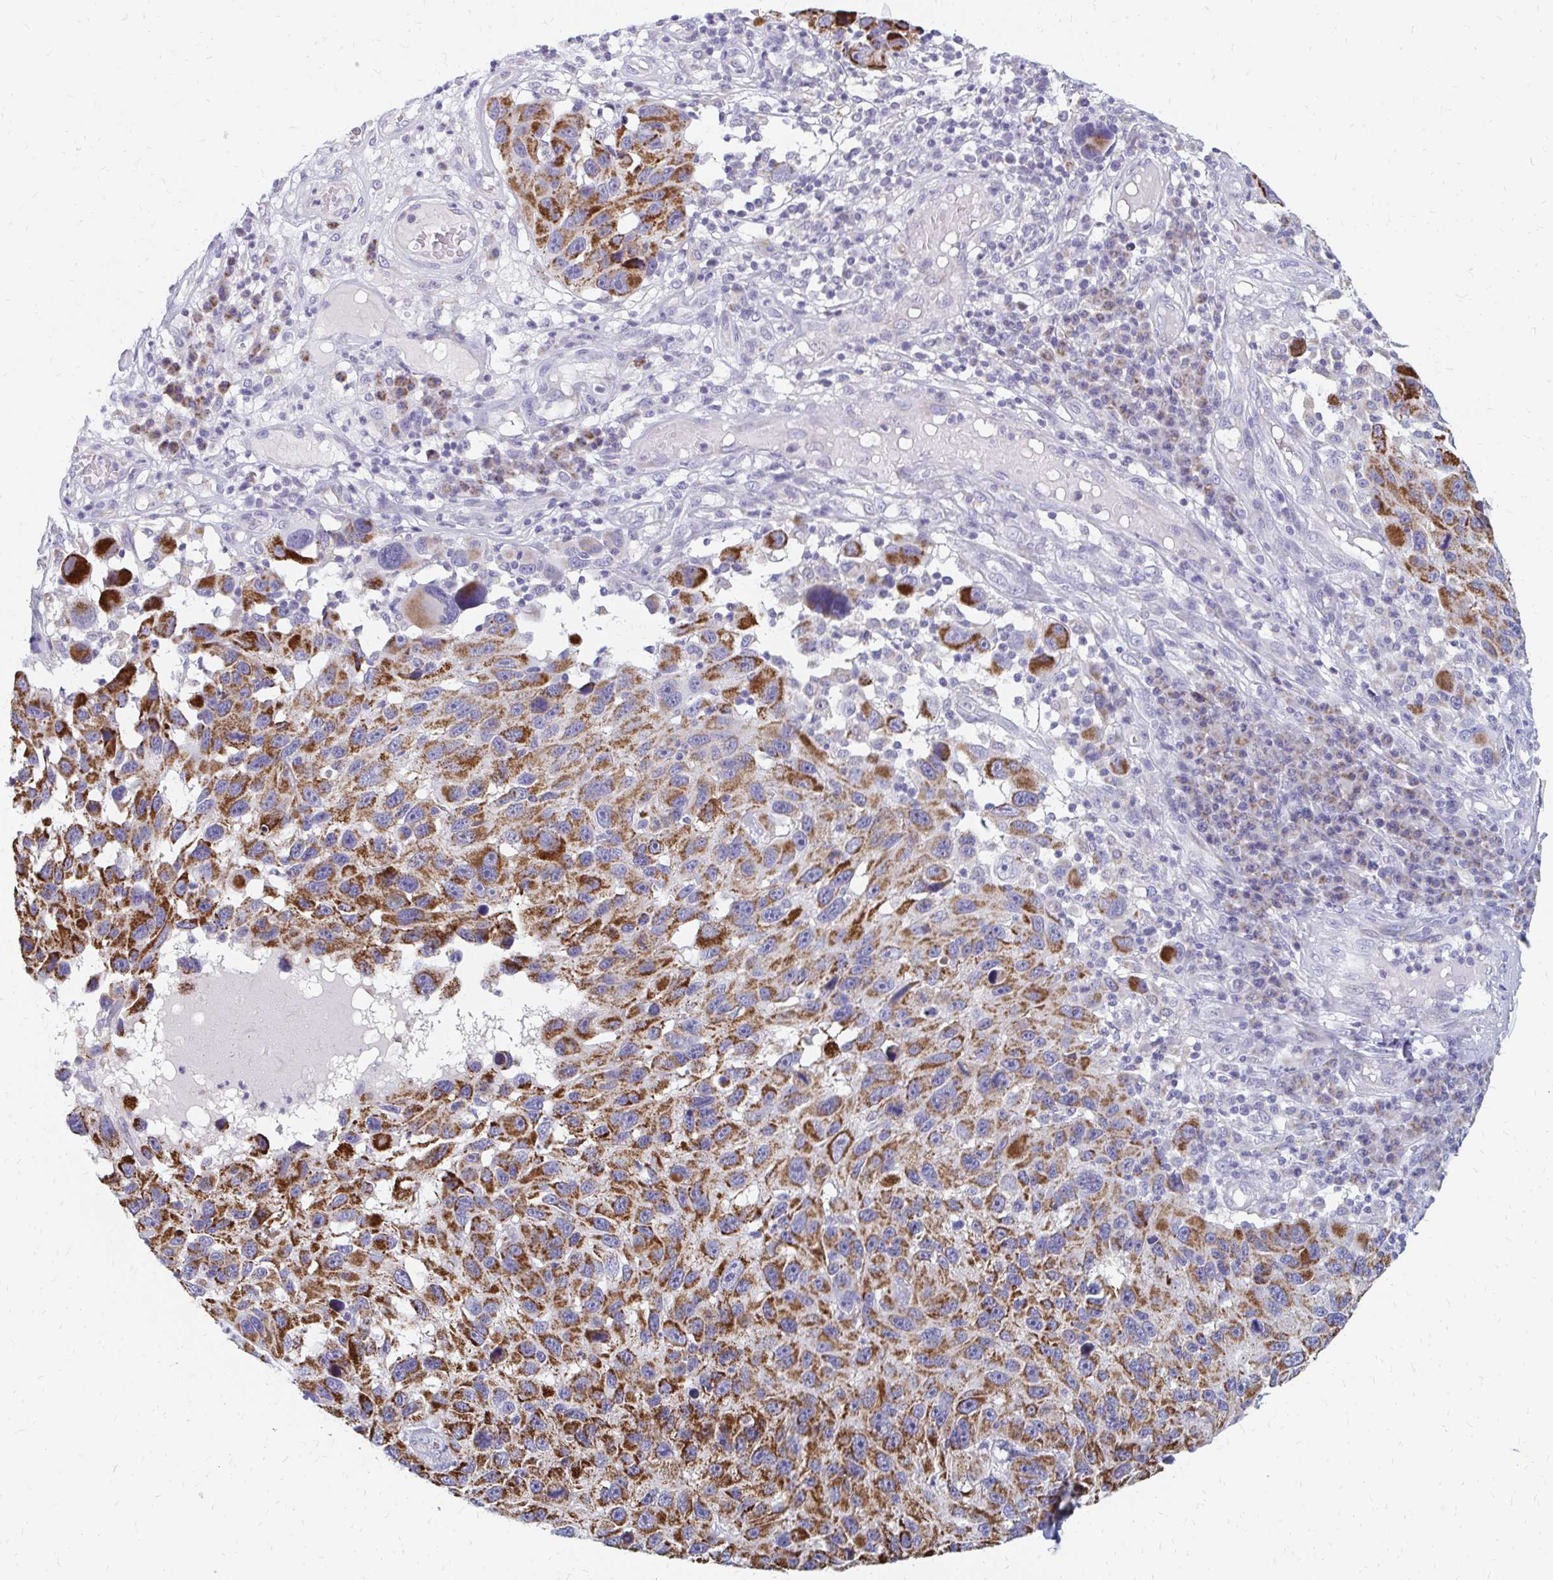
{"staining": {"intensity": "moderate", "quantity": ">75%", "location": "cytoplasmic/membranous"}, "tissue": "melanoma", "cell_type": "Tumor cells", "image_type": "cancer", "snomed": [{"axis": "morphology", "description": "Malignant melanoma, NOS"}, {"axis": "topography", "description": "Skin"}], "caption": "Malignant melanoma stained with a brown dye displays moderate cytoplasmic/membranous positive positivity in about >75% of tumor cells.", "gene": "OR10V1", "patient": {"sex": "male", "age": 53}}